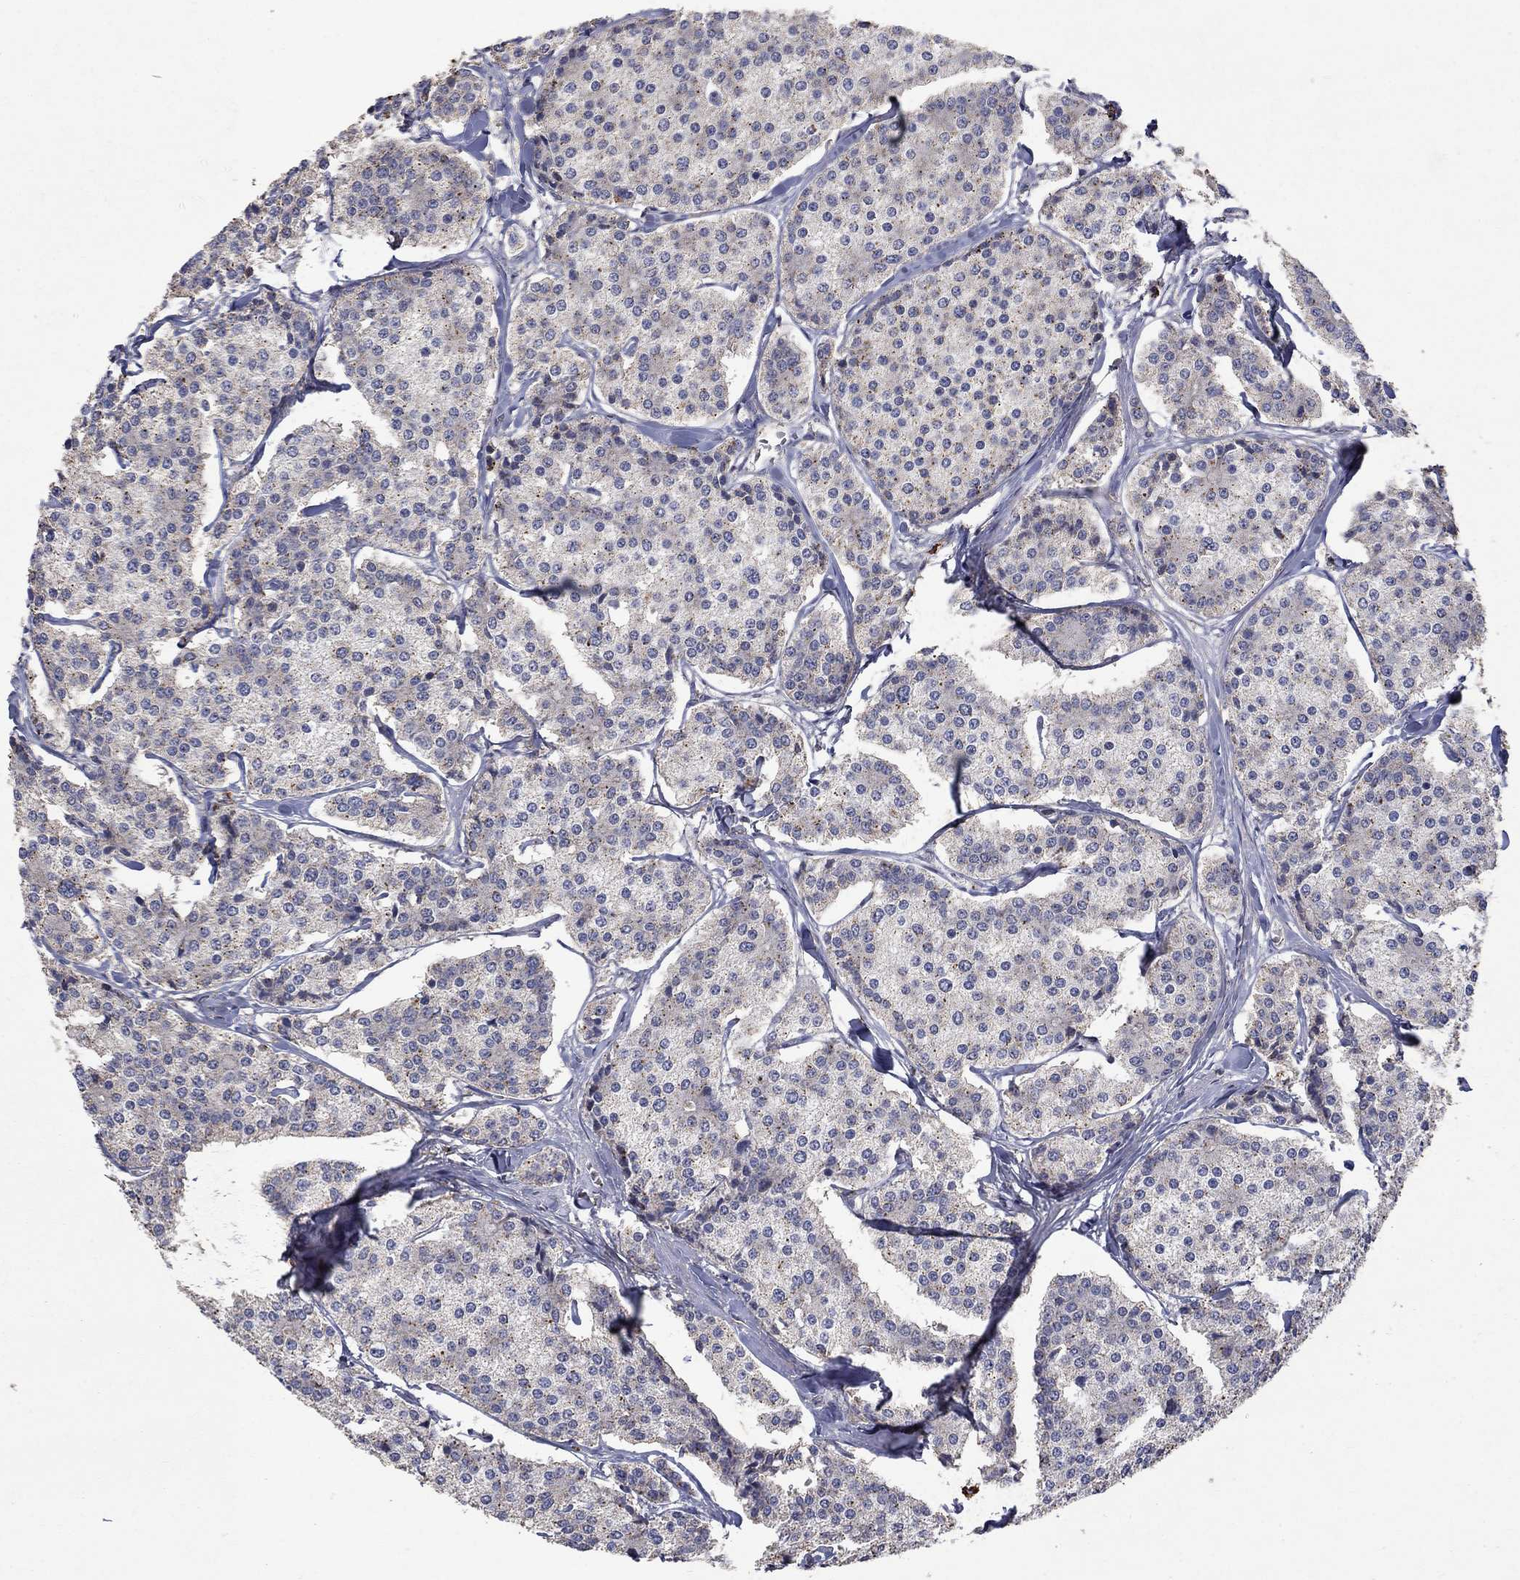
{"staining": {"intensity": "negative", "quantity": "none", "location": "none"}, "tissue": "carcinoid", "cell_type": "Tumor cells", "image_type": "cancer", "snomed": [{"axis": "morphology", "description": "Carcinoid, malignant, NOS"}, {"axis": "topography", "description": "Small intestine"}], "caption": "Immunohistochemistry (IHC) histopathology image of neoplastic tissue: human malignant carcinoid stained with DAB (3,3'-diaminobenzidine) demonstrates no significant protein expression in tumor cells.", "gene": "CD24", "patient": {"sex": "female", "age": 65}}